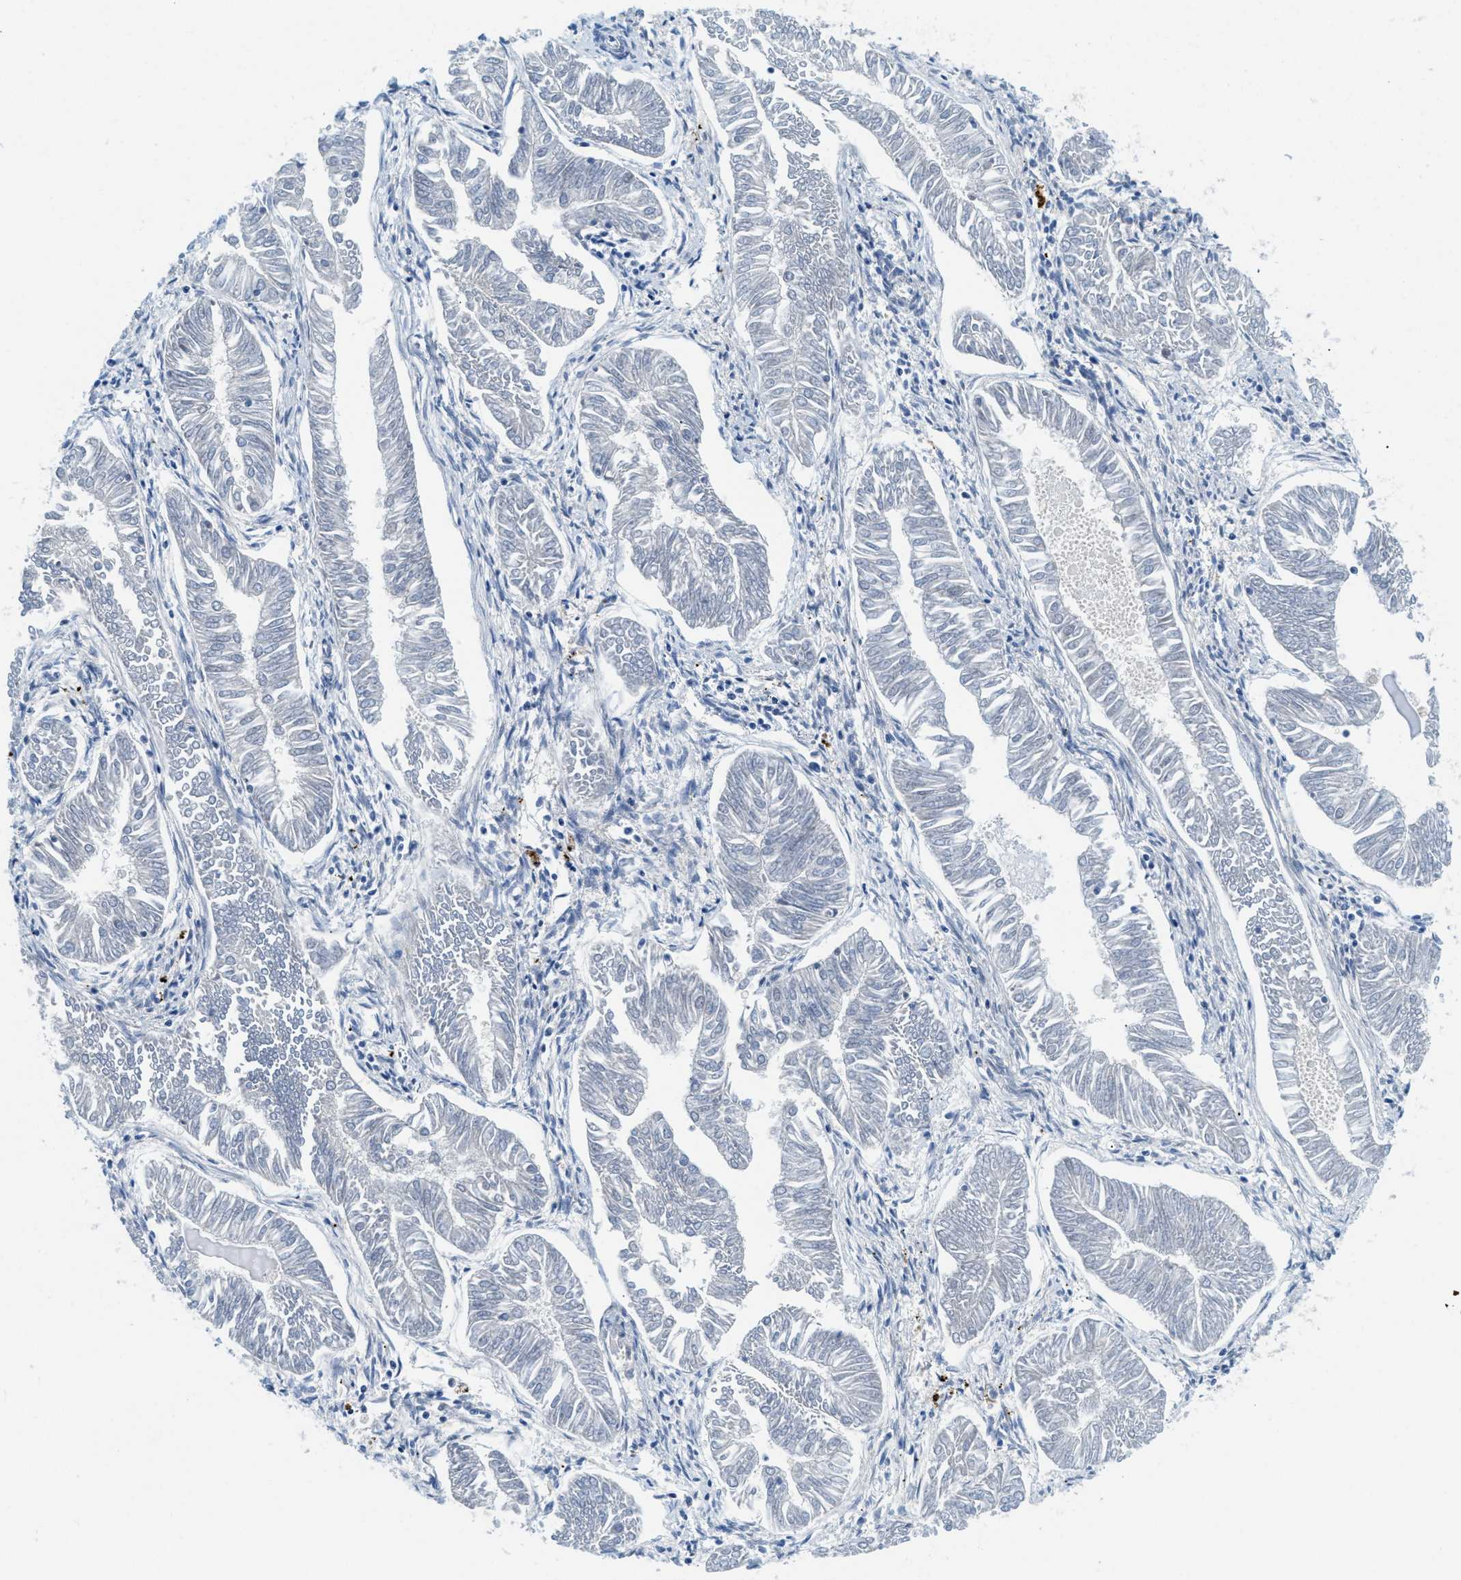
{"staining": {"intensity": "negative", "quantity": "none", "location": "none"}, "tissue": "endometrial cancer", "cell_type": "Tumor cells", "image_type": "cancer", "snomed": [{"axis": "morphology", "description": "Adenocarcinoma, NOS"}, {"axis": "topography", "description": "Endometrium"}], "caption": "IHC of human endometrial cancer (adenocarcinoma) displays no positivity in tumor cells.", "gene": "CFB", "patient": {"sex": "female", "age": 53}}